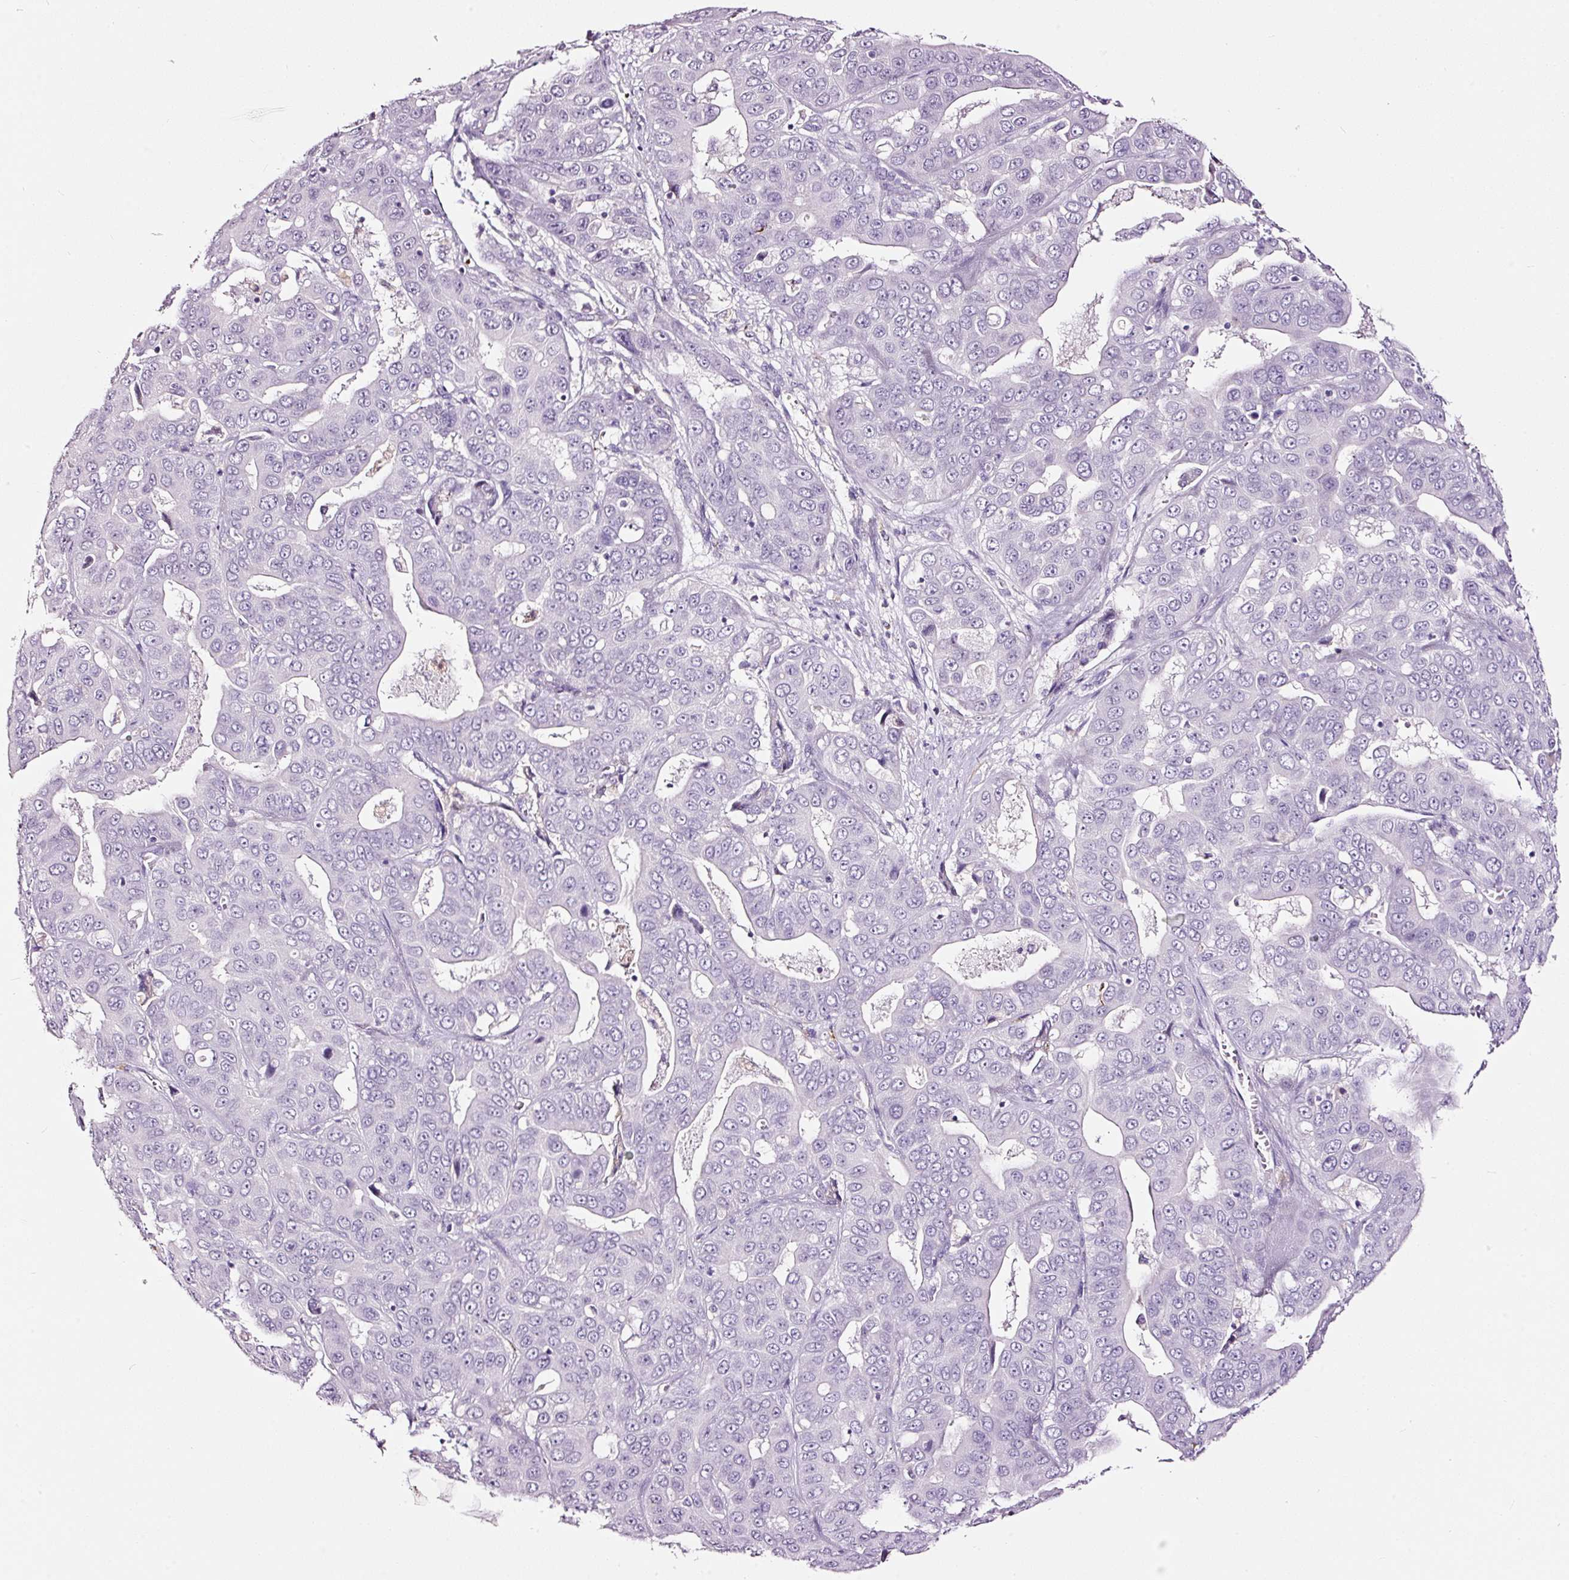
{"staining": {"intensity": "negative", "quantity": "none", "location": "none"}, "tissue": "liver cancer", "cell_type": "Tumor cells", "image_type": "cancer", "snomed": [{"axis": "morphology", "description": "Cholangiocarcinoma"}, {"axis": "topography", "description": "Liver"}], "caption": "Cholangiocarcinoma (liver) stained for a protein using immunohistochemistry displays no positivity tumor cells.", "gene": "LAMP3", "patient": {"sex": "female", "age": 52}}